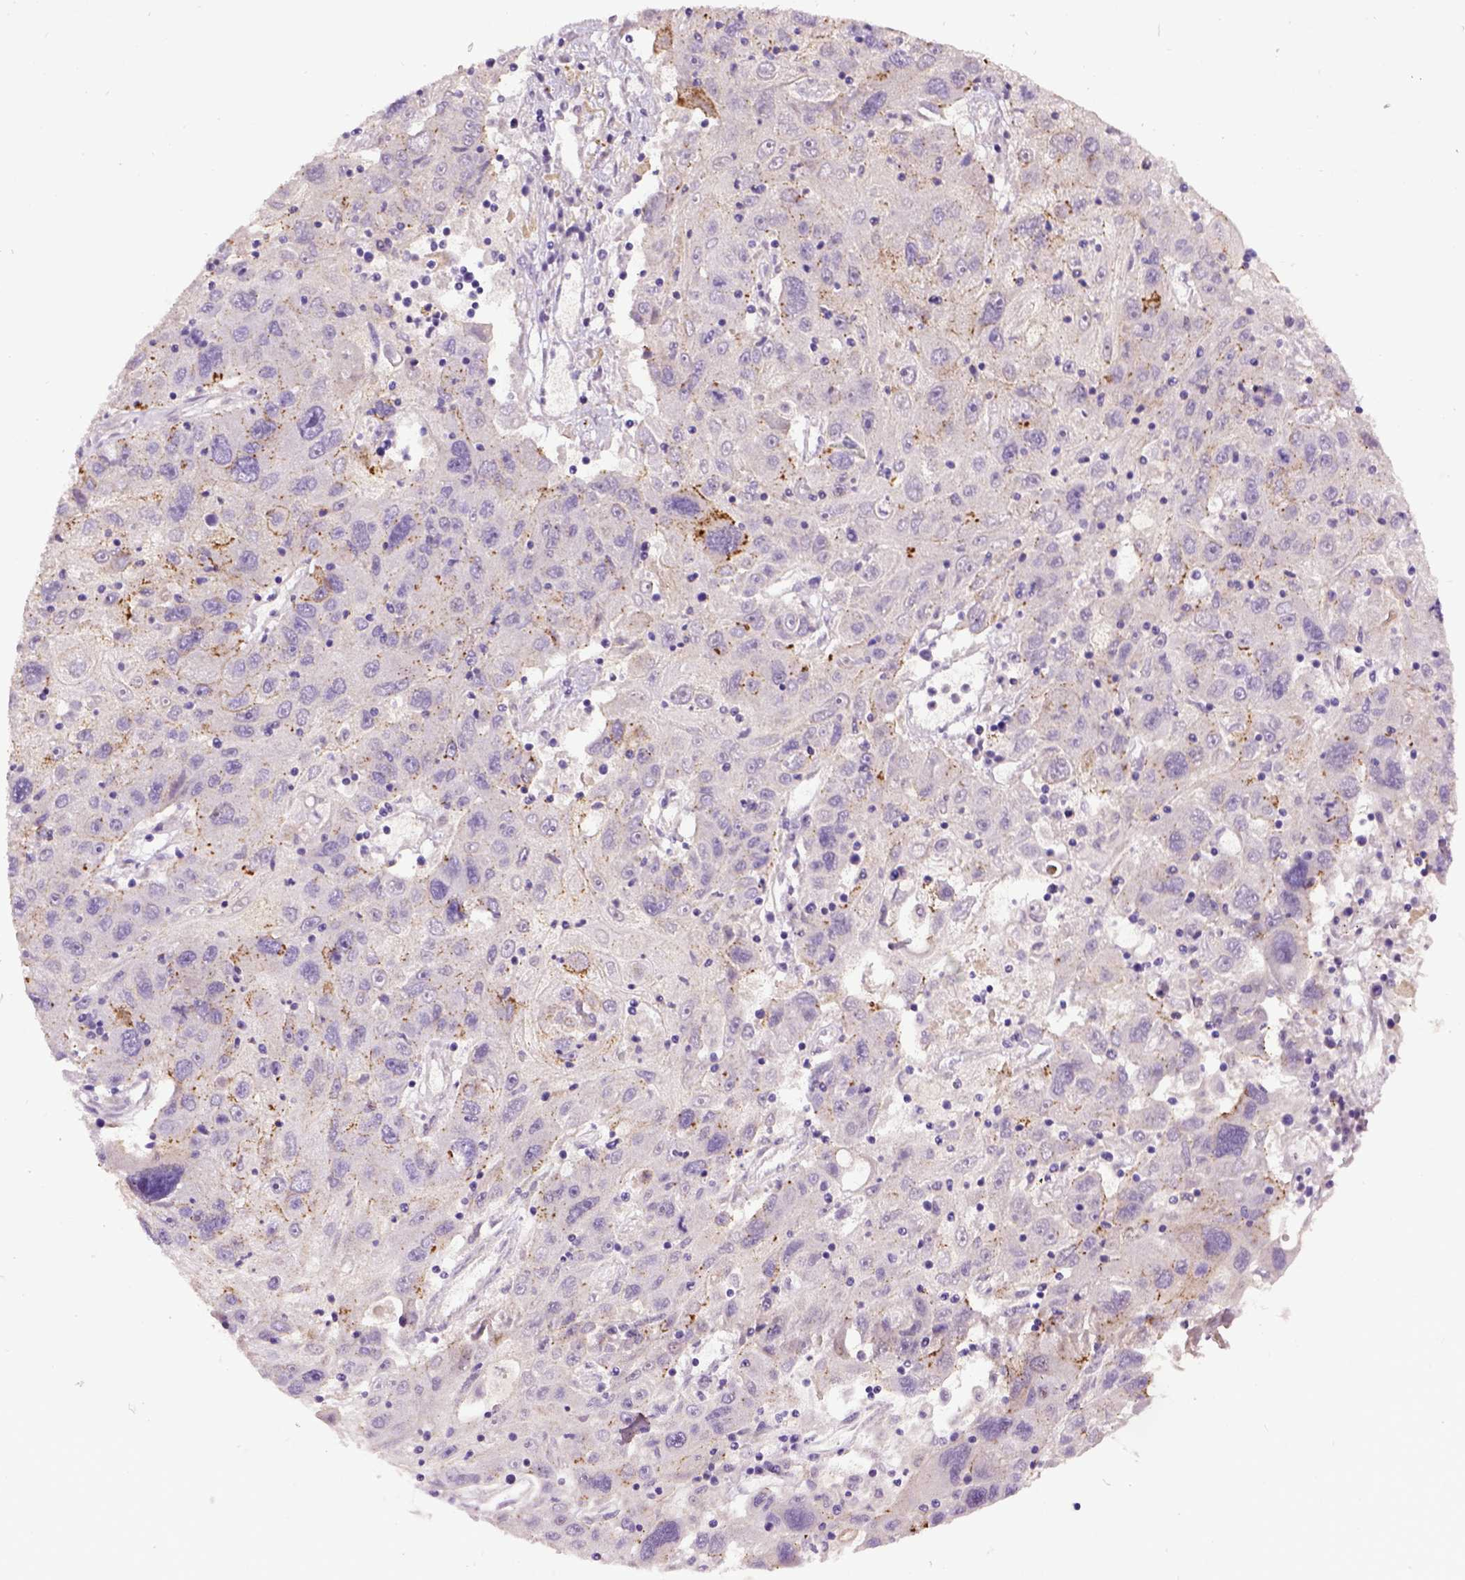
{"staining": {"intensity": "moderate", "quantity": "<25%", "location": "cytoplasmic/membranous"}, "tissue": "stomach cancer", "cell_type": "Tumor cells", "image_type": "cancer", "snomed": [{"axis": "morphology", "description": "Adenocarcinoma, NOS"}, {"axis": "topography", "description": "Stomach"}], "caption": "The photomicrograph displays a brown stain indicating the presence of a protein in the cytoplasmic/membranous of tumor cells in stomach cancer (adenocarcinoma). The staining was performed using DAB, with brown indicating positive protein expression. Nuclei are stained blue with hematoxylin.", "gene": "CDH1", "patient": {"sex": "male", "age": 56}}